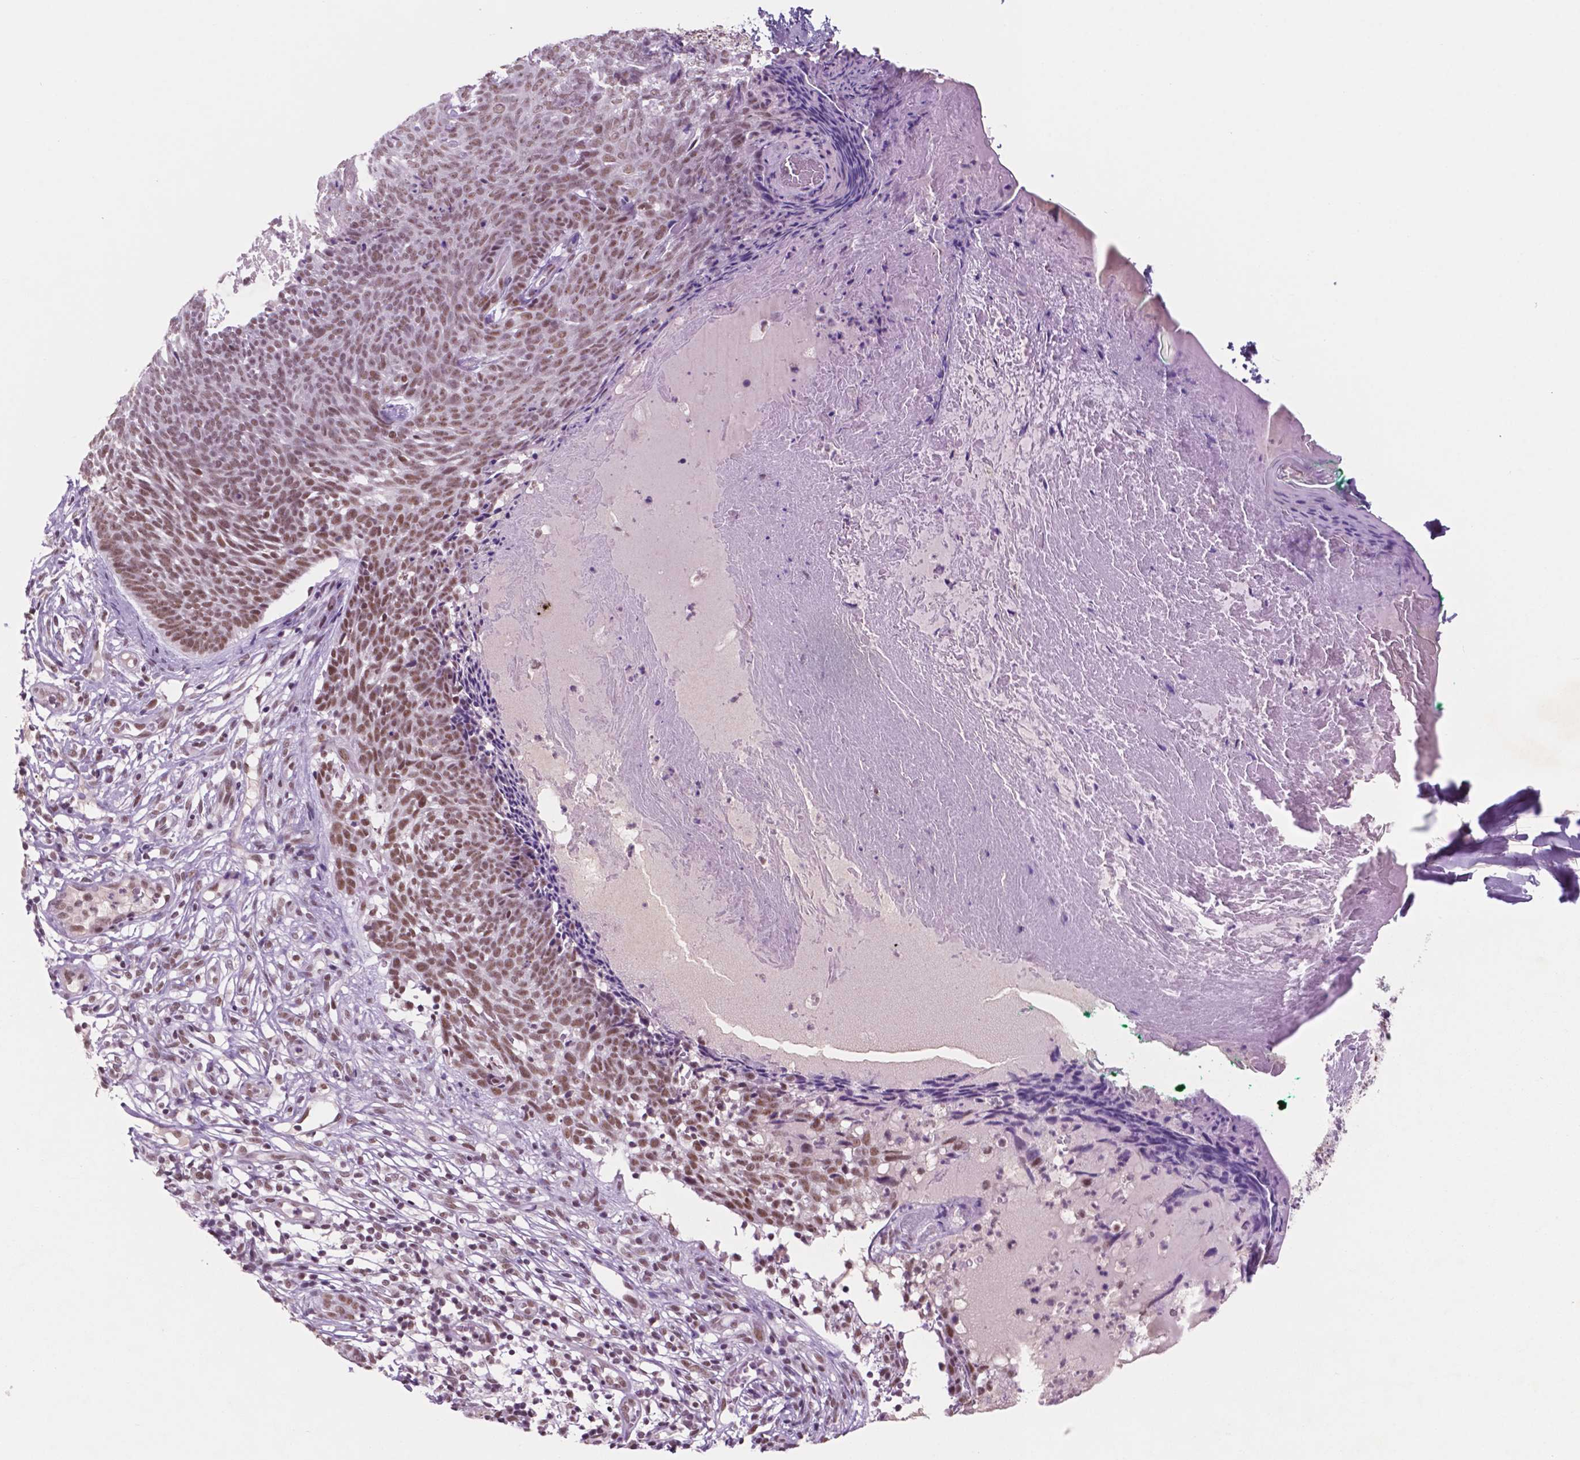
{"staining": {"intensity": "moderate", "quantity": ">75%", "location": "nuclear"}, "tissue": "skin cancer", "cell_type": "Tumor cells", "image_type": "cancer", "snomed": [{"axis": "morphology", "description": "Basal cell carcinoma"}, {"axis": "topography", "description": "Skin"}], "caption": "A micrograph of skin basal cell carcinoma stained for a protein reveals moderate nuclear brown staining in tumor cells. (Stains: DAB (3,3'-diaminobenzidine) in brown, nuclei in blue, Microscopy: brightfield microscopy at high magnification).", "gene": "CTR9", "patient": {"sex": "male", "age": 85}}